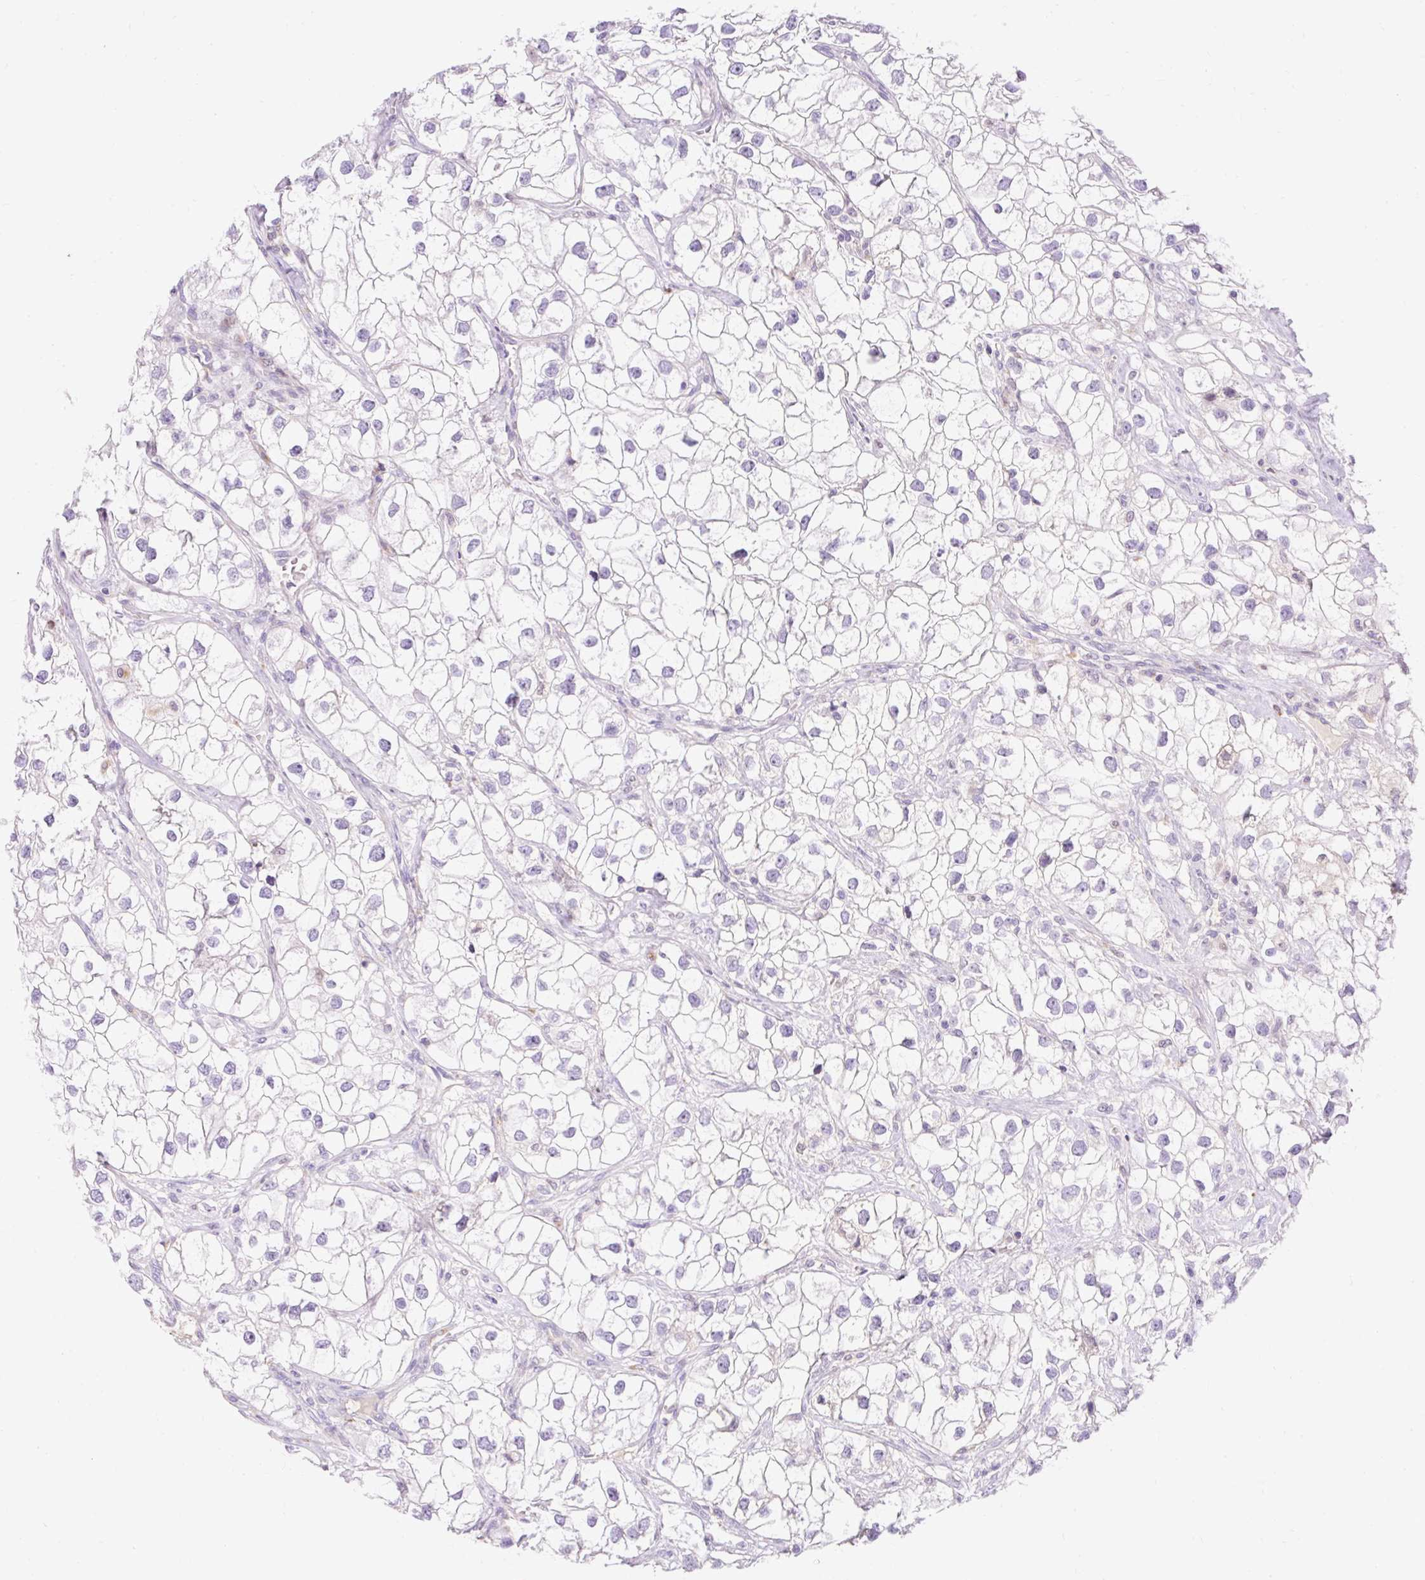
{"staining": {"intensity": "negative", "quantity": "none", "location": "none"}, "tissue": "renal cancer", "cell_type": "Tumor cells", "image_type": "cancer", "snomed": [{"axis": "morphology", "description": "Adenocarcinoma, NOS"}, {"axis": "topography", "description": "Kidney"}], "caption": "This image is of adenocarcinoma (renal) stained with immunohistochemistry to label a protein in brown with the nuclei are counter-stained blue. There is no positivity in tumor cells.", "gene": "TMEM150C", "patient": {"sex": "male", "age": 59}}